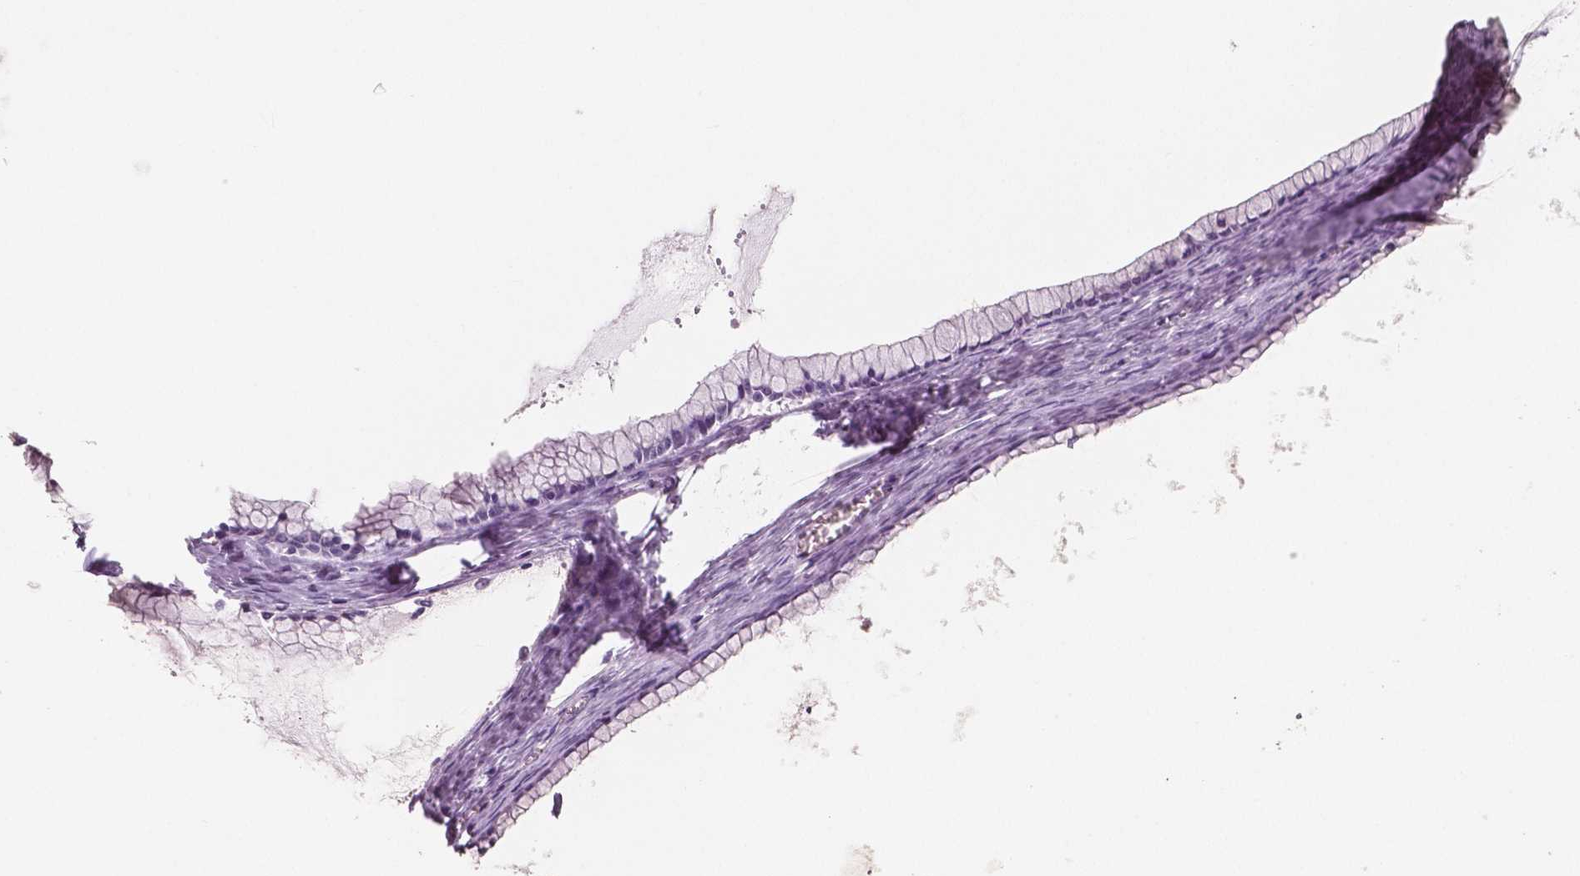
{"staining": {"intensity": "negative", "quantity": "none", "location": "none"}, "tissue": "ovarian cancer", "cell_type": "Tumor cells", "image_type": "cancer", "snomed": [{"axis": "morphology", "description": "Cystadenocarcinoma, mucinous, NOS"}, {"axis": "topography", "description": "Ovary"}], "caption": "Immunohistochemistry of ovarian cancer (mucinous cystadenocarcinoma) reveals no positivity in tumor cells.", "gene": "NECAB1", "patient": {"sex": "female", "age": 41}}